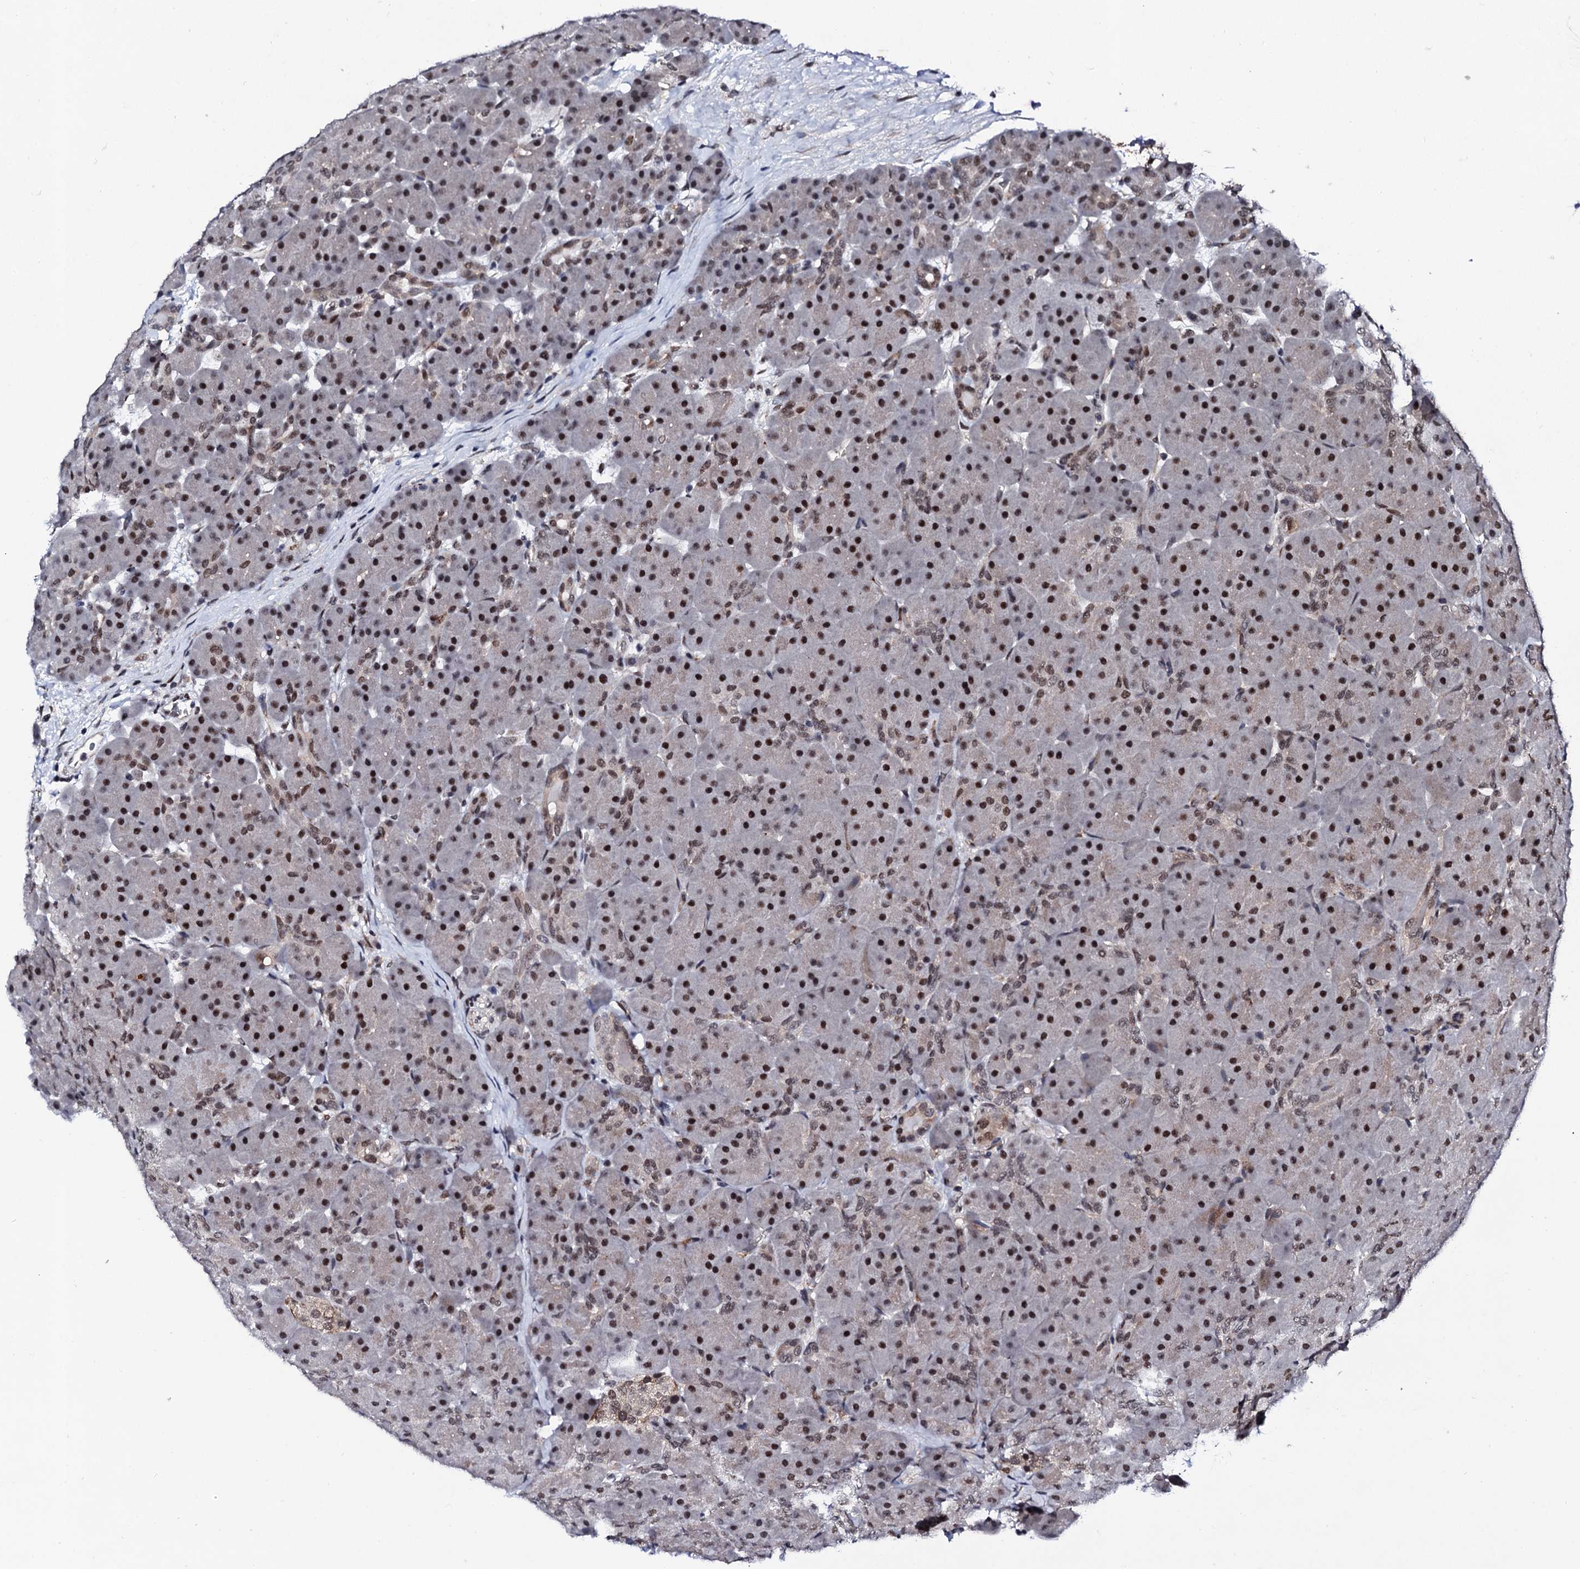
{"staining": {"intensity": "strong", "quantity": ">75%", "location": "nuclear"}, "tissue": "pancreas", "cell_type": "Exocrine glandular cells", "image_type": "normal", "snomed": [{"axis": "morphology", "description": "Normal tissue, NOS"}, {"axis": "topography", "description": "Pancreas"}], "caption": "Human pancreas stained for a protein (brown) displays strong nuclear positive staining in approximately >75% of exocrine glandular cells.", "gene": "CSTF3", "patient": {"sex": "male", "age": 66}}